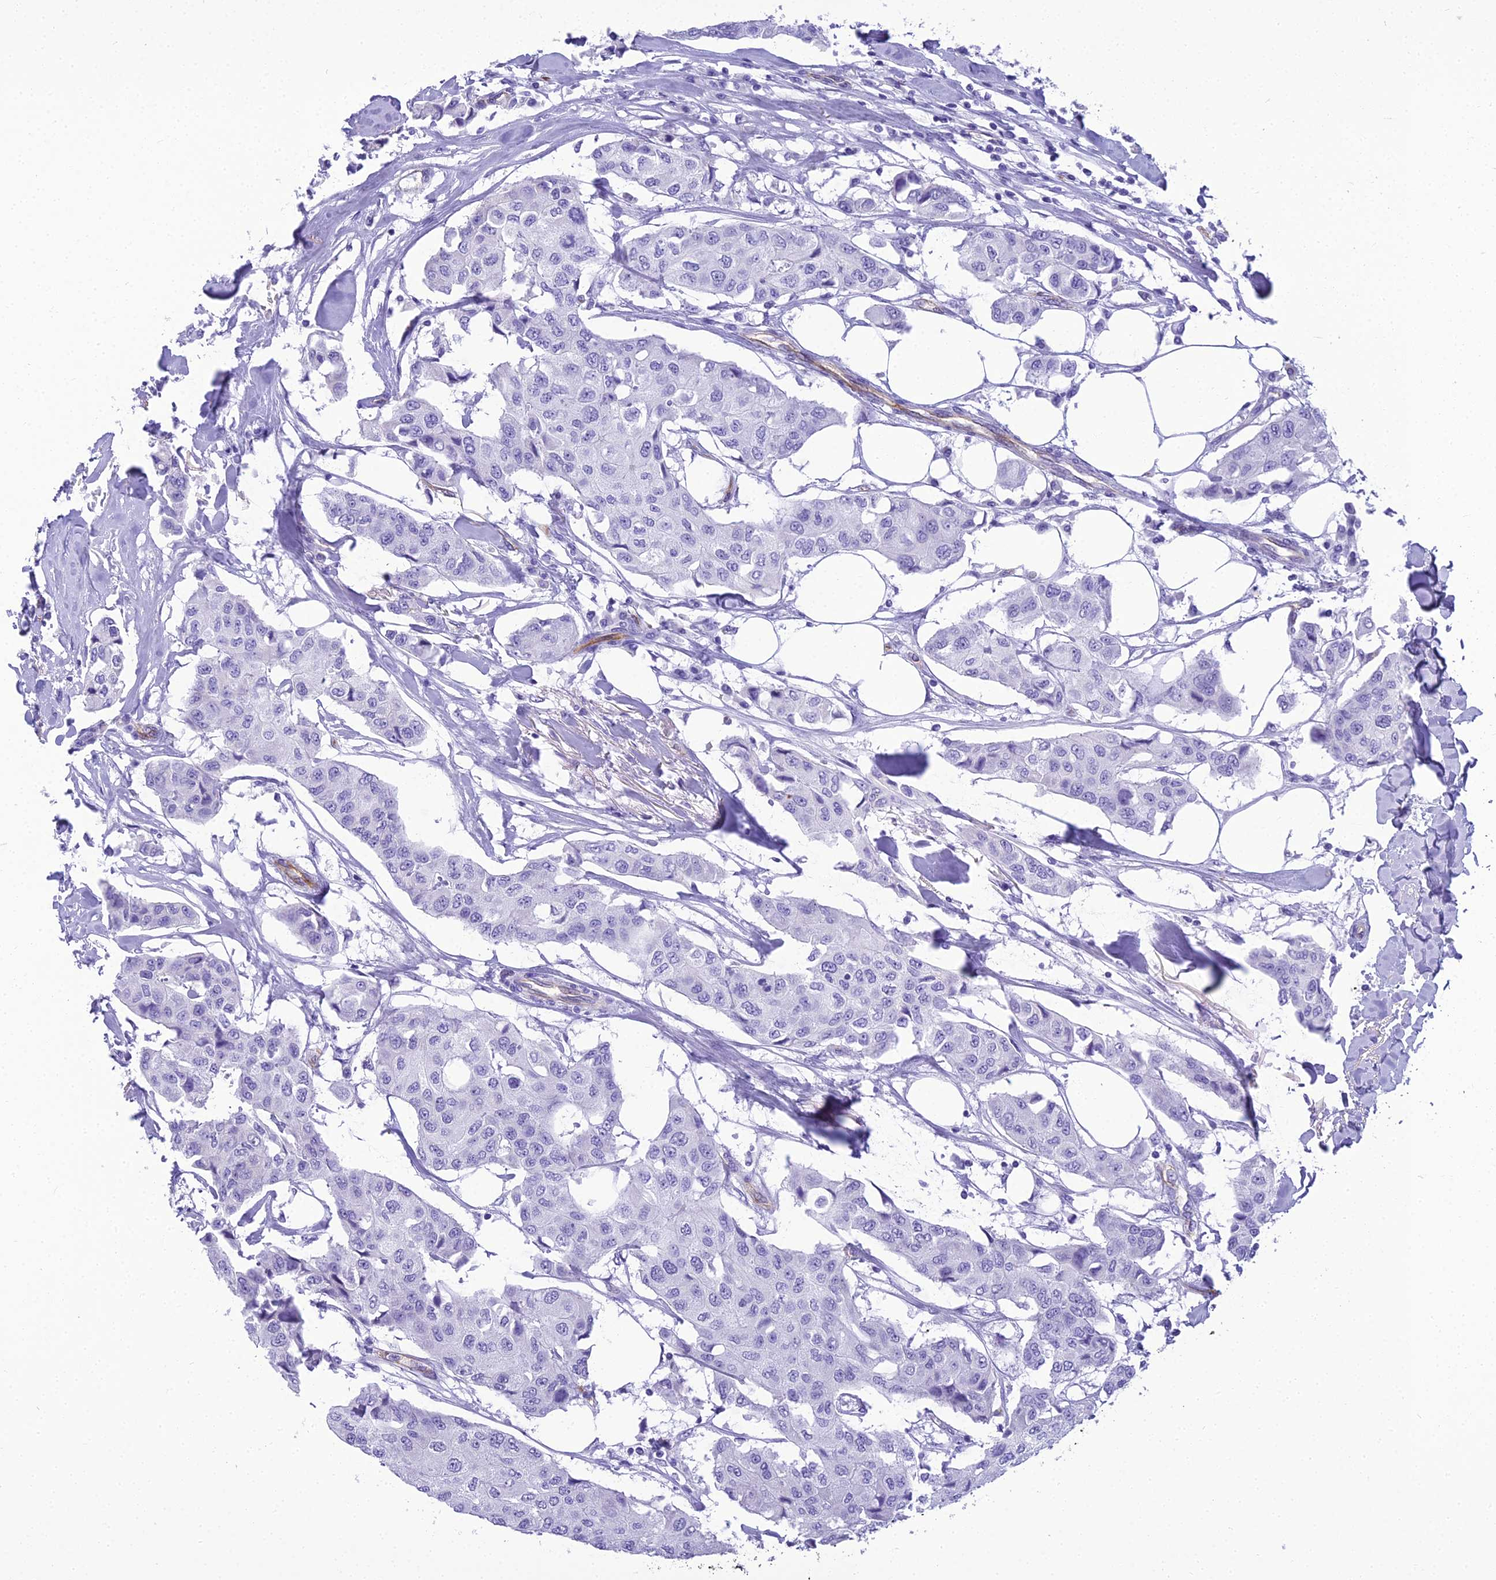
{"staining": {"intensity": "negative", "quantity": "none", "location": "none"}, "tissue": "breast cancer", "cell_type": "Tumor cells", "image_type": "cancer", "snomed": [{"axis": "morphology", "description": "Duct carcinoma"}, {"axis": "topography", "description": "Breast"}], "caption": "A high-resolution image shows immunohistochemistry staining of intraductal carcinoma (breast), which shows no significant staining in tumor cells.", "gene": "NINJ1", "patient": {"sex": "female", "age": 80}}